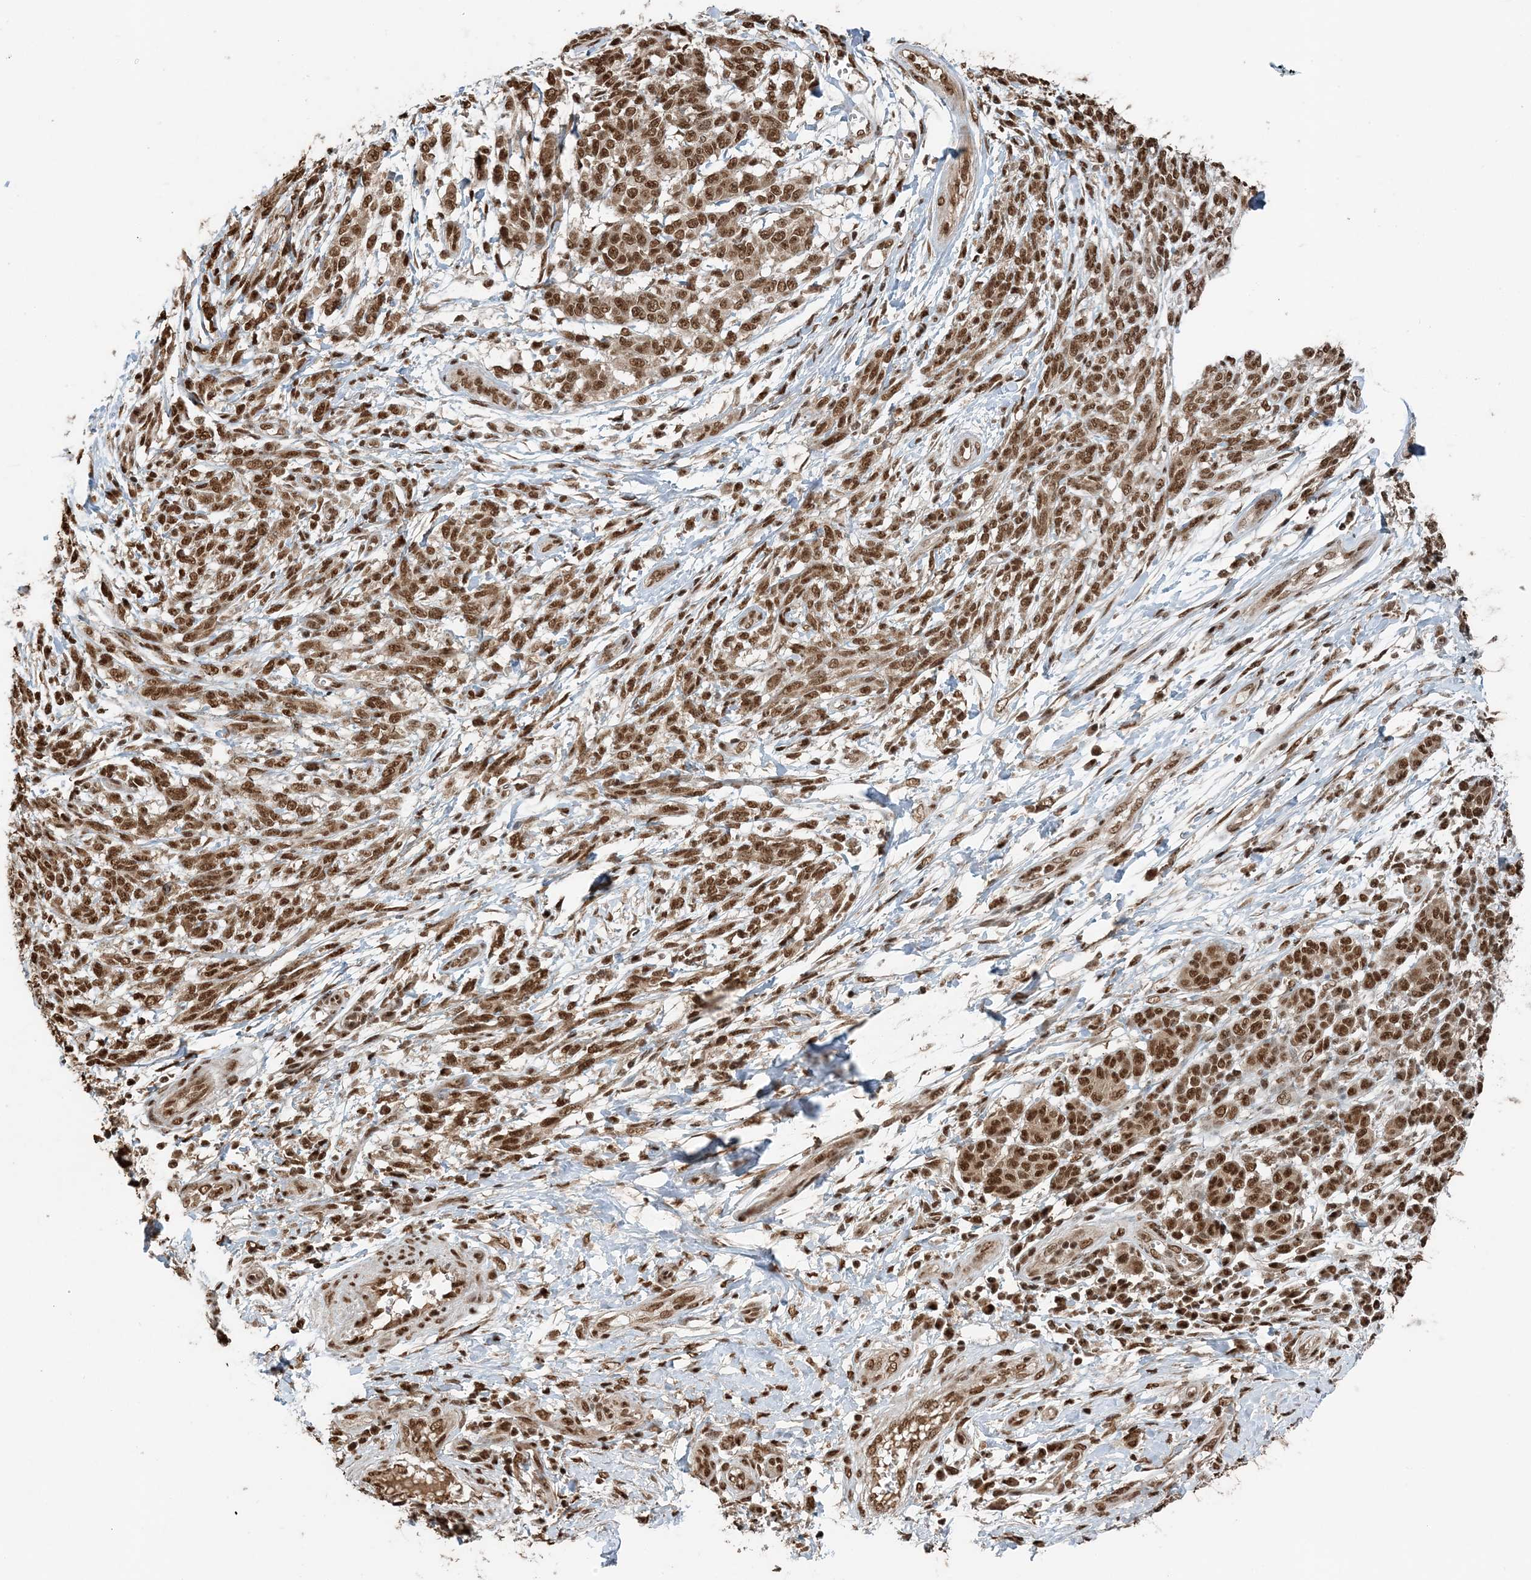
{"staining": {"intensity": "moderate", "quantity": ">75%", "location": "nuclear"}, "tissue": "melanoma", "cell_type": "Tumor cells", "image_type": "cancer", "snomed": [{"axis": "morphology", "description": "Malignant melanoma, NOS"}, {"axis": "topography", "description": "Skin"}], "caption": "Immunohistochemical staining of human melanoma demonstrates medium levels of moderate nuclear staining in about >75% of tumor cells.", "gene": "ARHGAP35", "patient": {"sex": "male", "age": 49}}